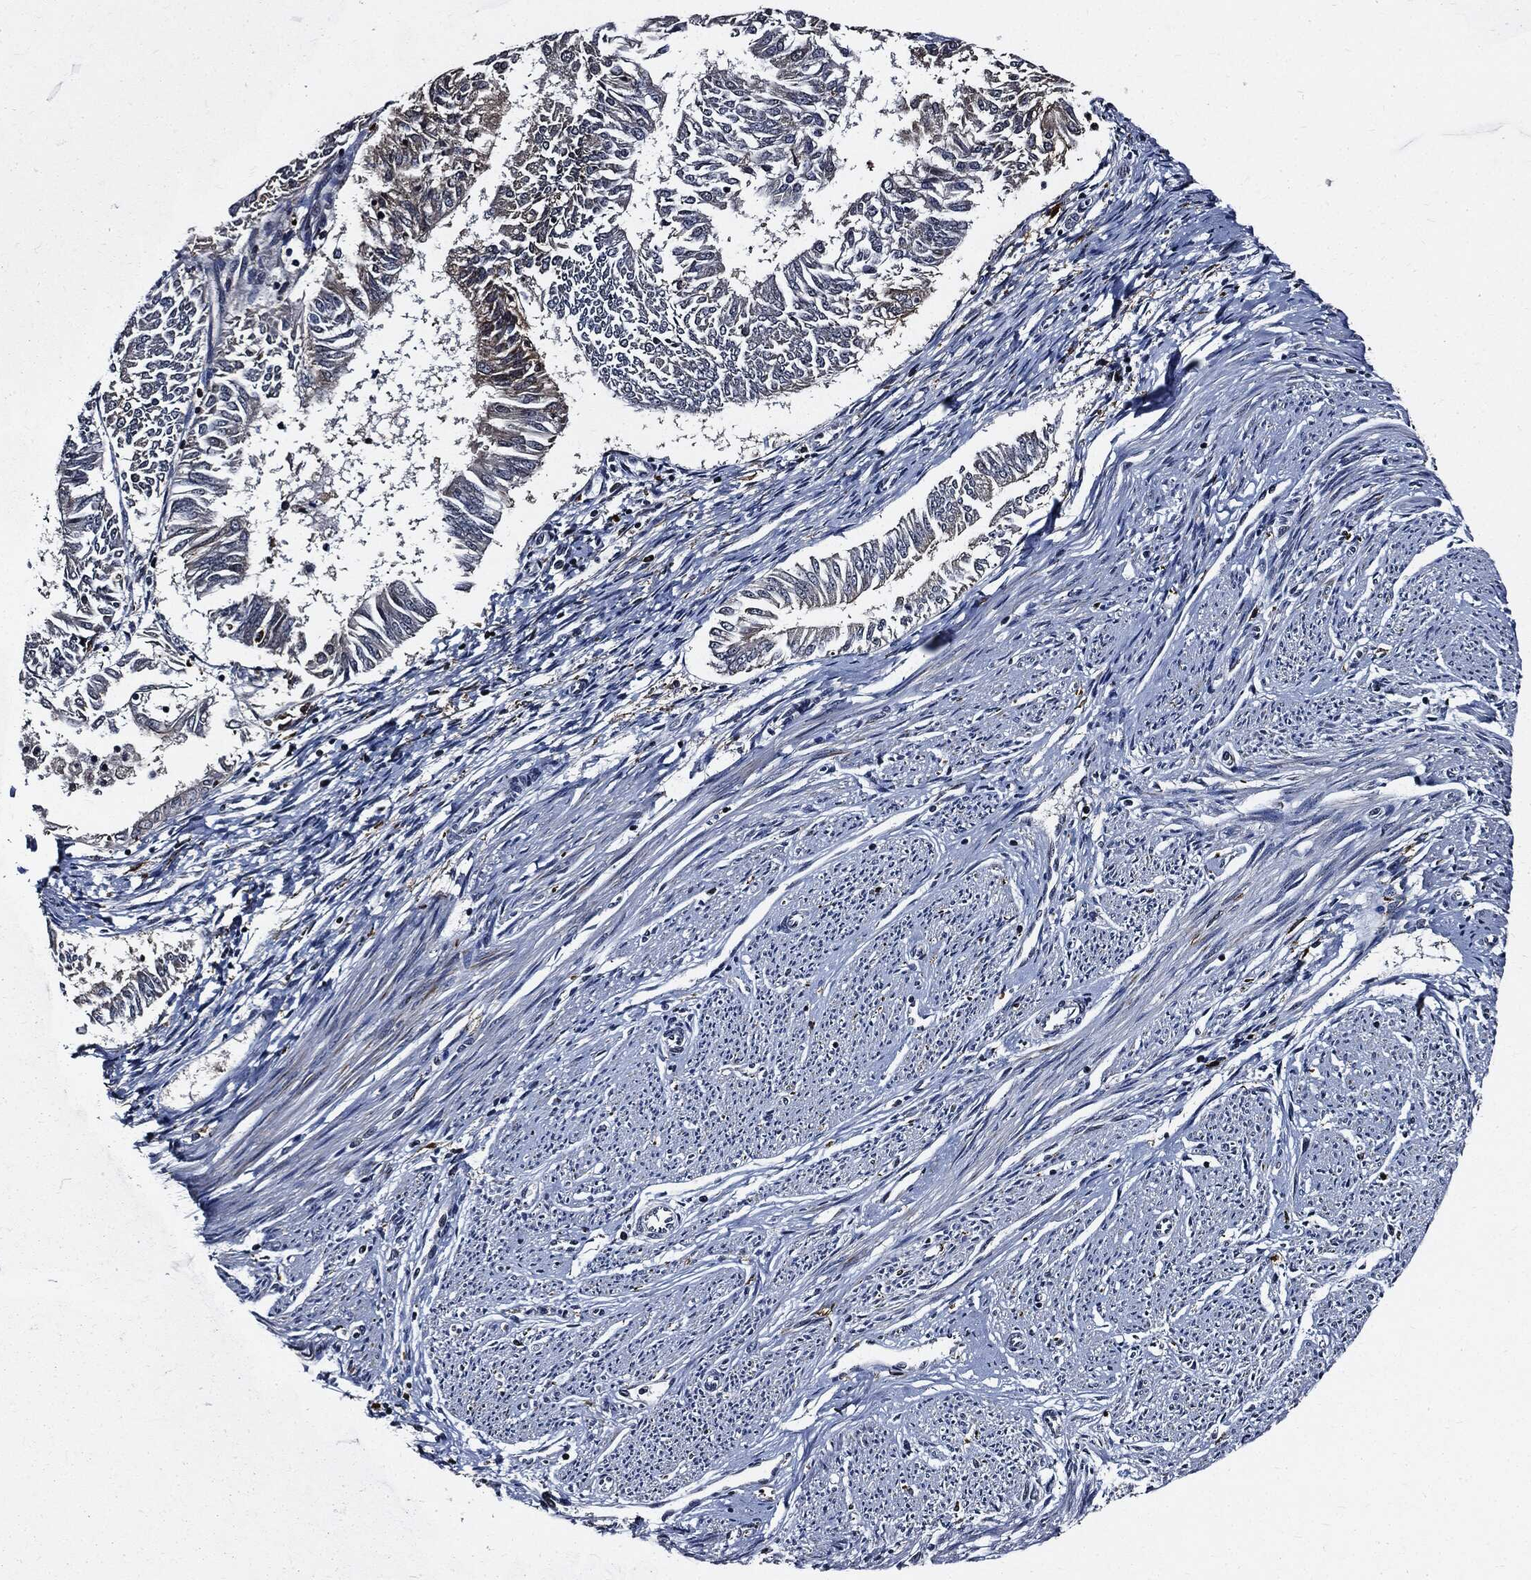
{"staining": {"intensity": "negative", "quantity": "none", "location": "none"}, "tissue": "endometrial cancer", "cell_type": "Tumor cells", "image_type": "cancer", "snomed": [{"axis": "morphology", "description": "Adenocarcinoma, NOS"}, {"axis": "topography", "description": "Endometrium"}], "caption": "DAB (3,3'-diaminobenzidine) immunohistochemical staining of human adenocarcinoma (endometrial) reveals no significant expression in tumor cells. The staining was performed using DAB to visualize the protein expression in brown, while the nuclei were stained in blue with hematoxylin (Magnification: 20x).", "gene": "SUGT1", "patient": {"sex": "female", "age": 58}}